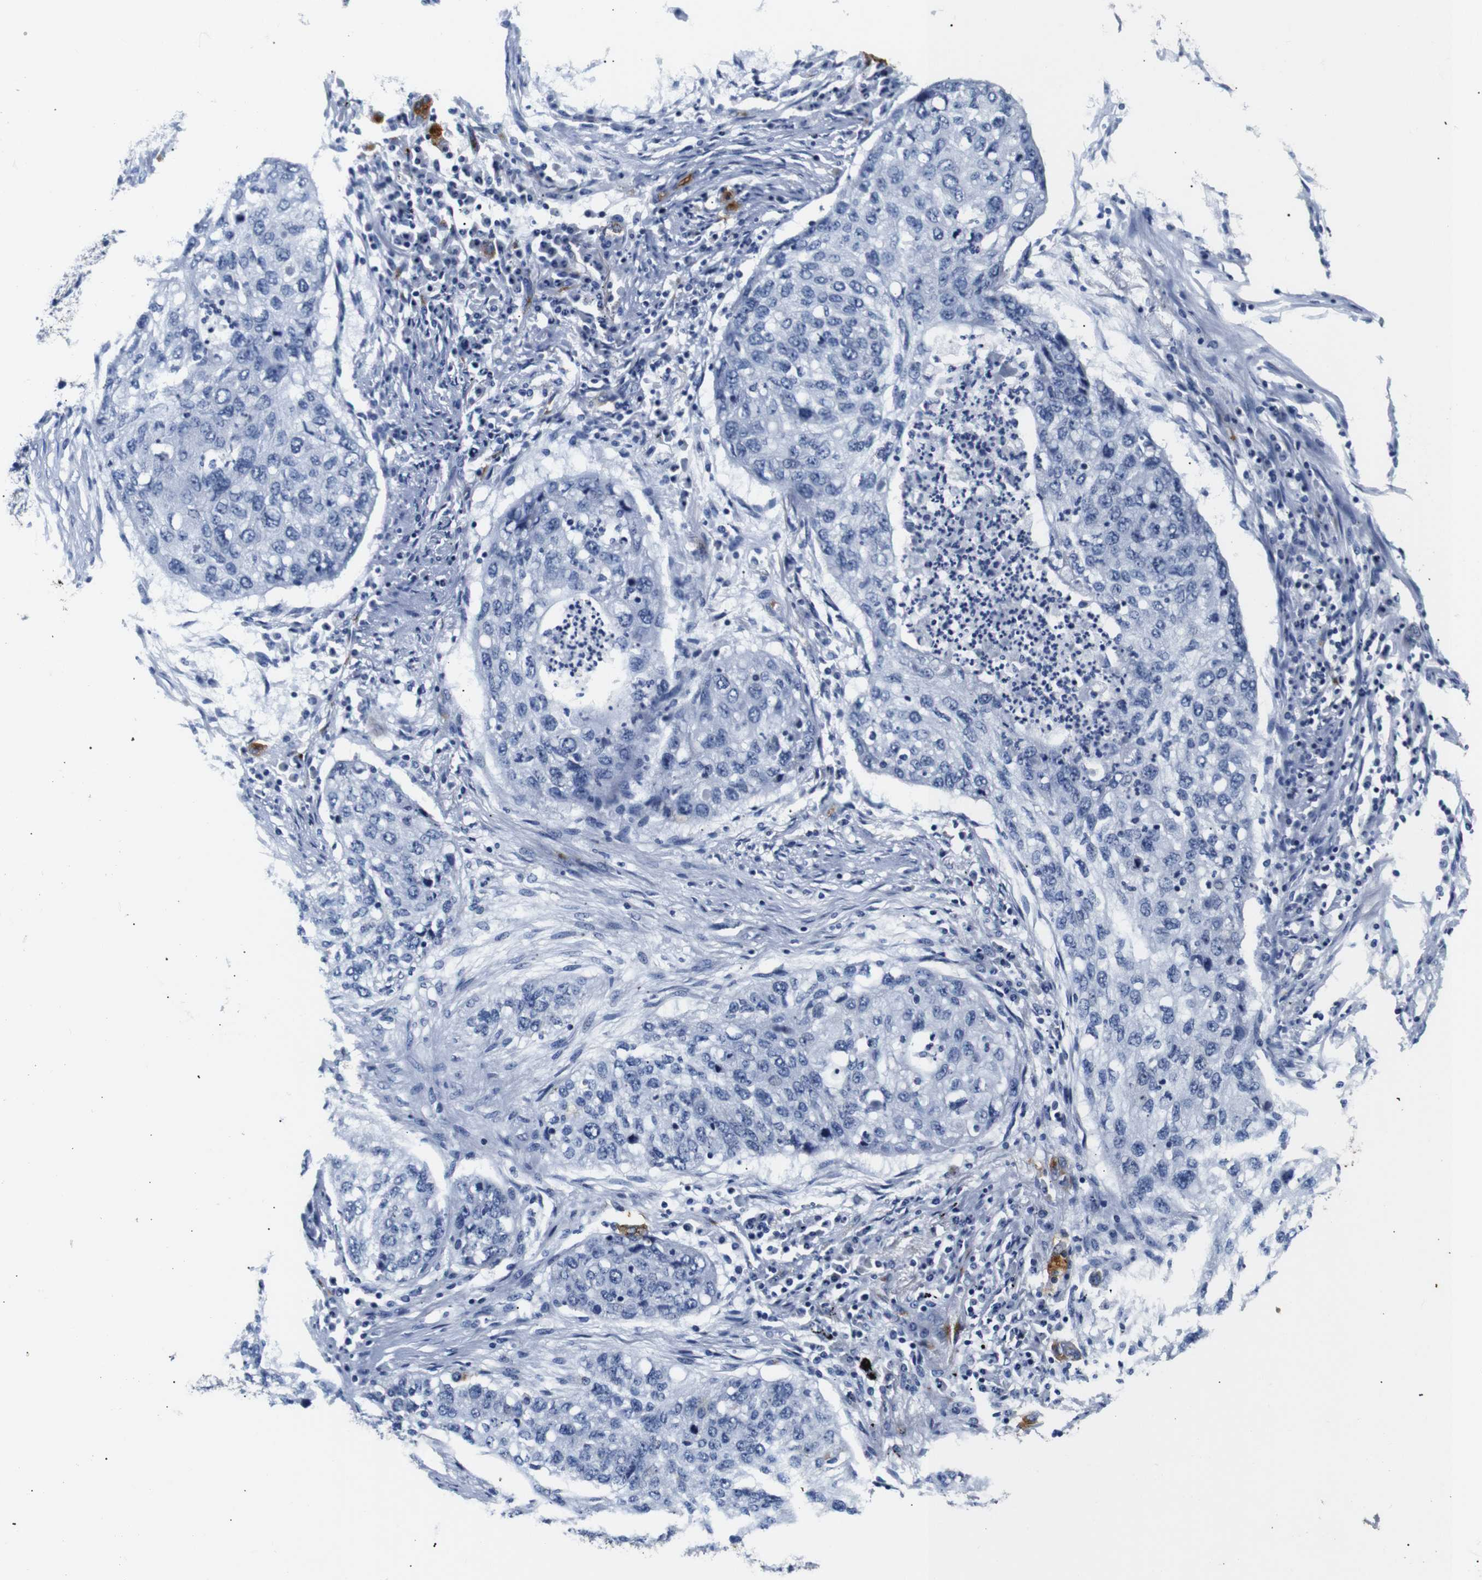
{"staining": {"intensity": "negative", "quantity": "none", "location": "none"}, "tissue": "lung cancer", "cell_type": "Tumor cells", "image_type": "cancer", "snomed": [{"axis": "morphology", "description": "Squamous cell carcinoma, NOS"}, {"axis": "topography", "description": "Lung"}], "caption": "This photomicrograph is of lung squamous cell carcinoma stained with immunohistochemistry (IHC) to label a protein in brown with the nuclei are counter-stained blue. There is no positivity in tumor cells.", "gene": "MUC4", "patient": {"sex": "female", "age": 63}}